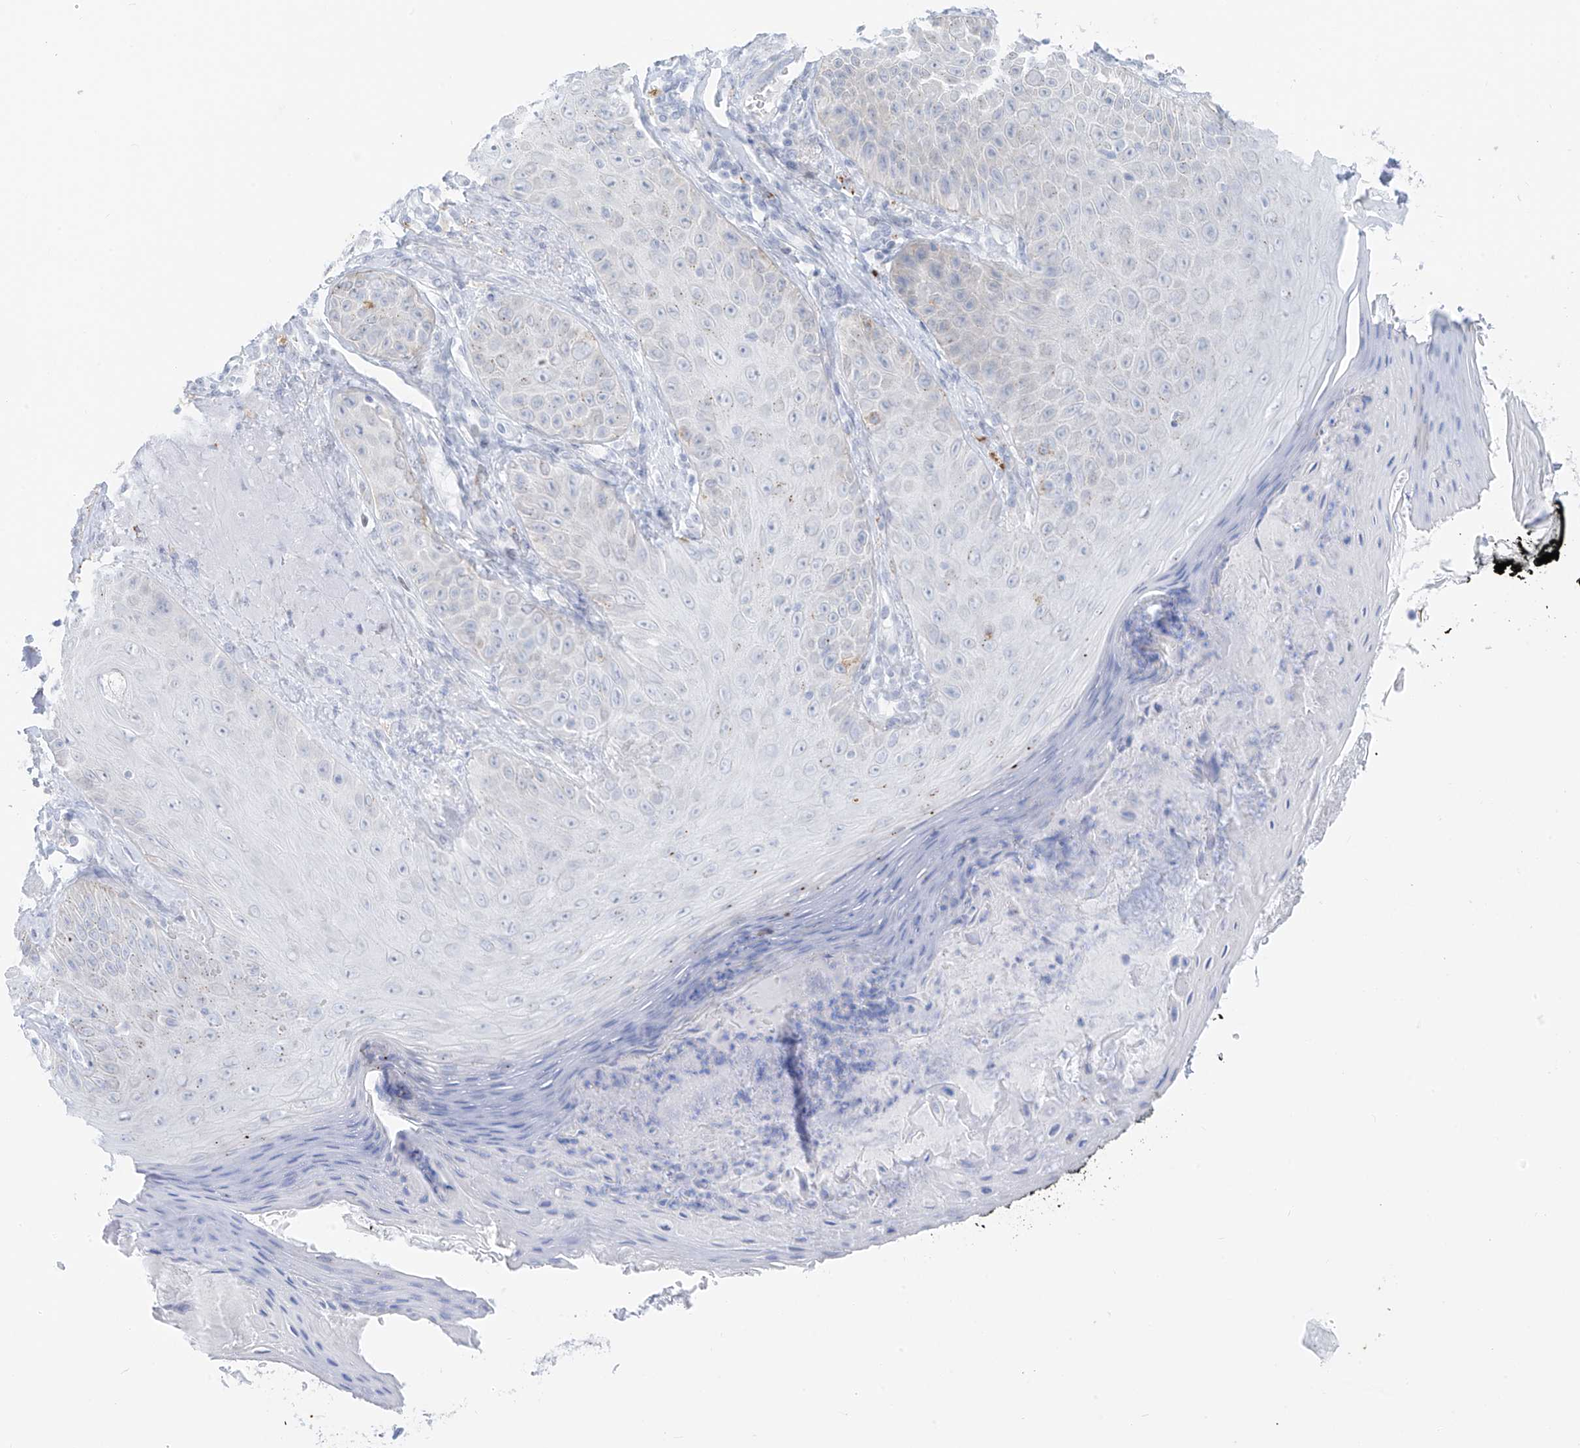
{"staining": {"intensity": "negative", "quantity": "none", "location": "none"}, "tissue": "skin", "cell_type": "Fibroblasts", "image_type": "normal", "snomed": [{"axis": "morphology", "description": "Normal tissue, NOS"}, {"axis": "topography", "description": "Skin"}], "caption": "Immunohistochemical staining of normal human skin reveals no significant positivity in fibroblasts.", "gene": "PSPH", "patient": {"sex": "male", "age": 57}}